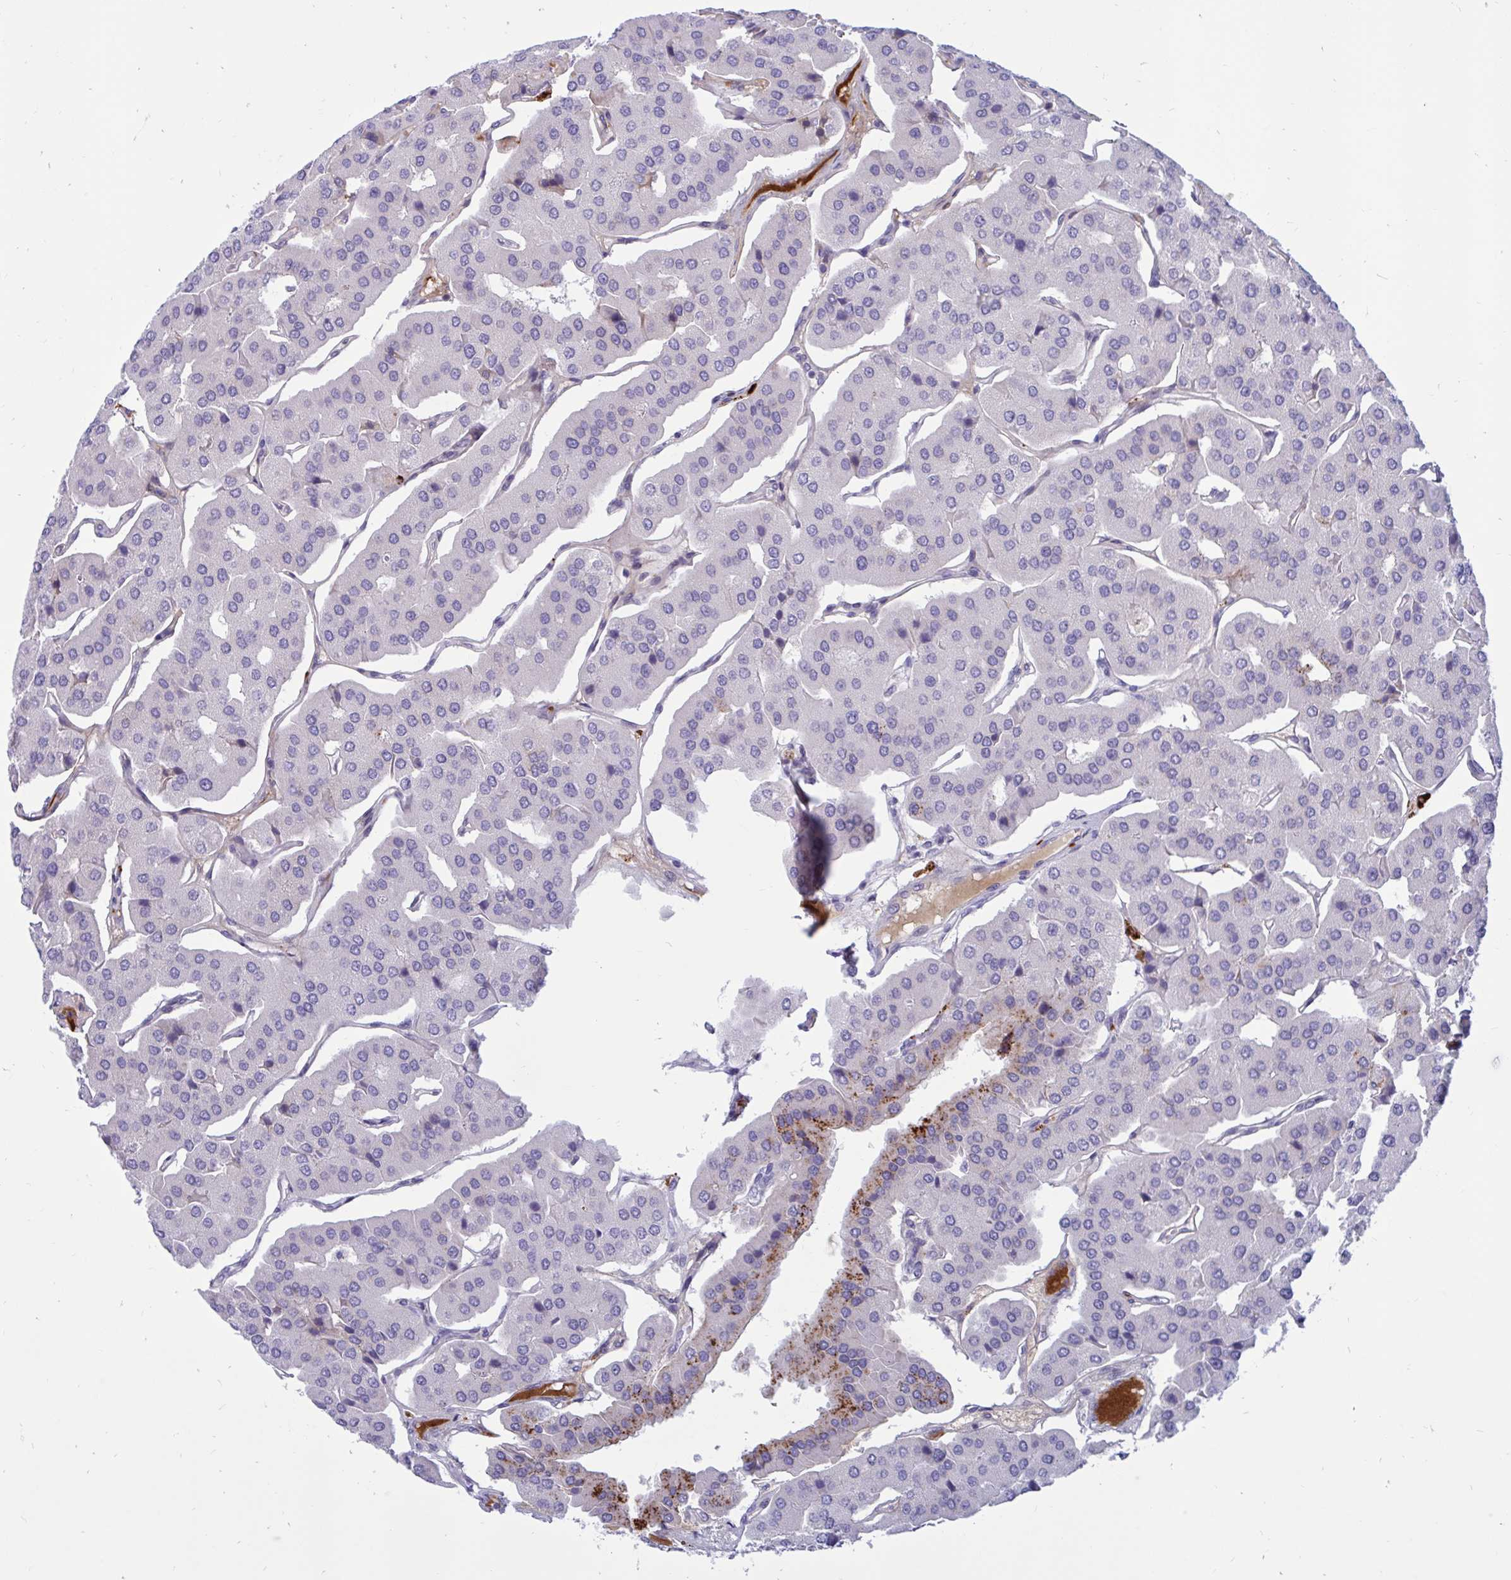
{"staining": {"intensity": "moderate", "quantity": "<25%", "location": "cytoplasmic/membranous"}, "tissue": "parathyroid gland", "cell_type": "Glandular cells", "image_type": "normal", "snomed": [{"axis": "morphology", "description": "Normal tissue, NOS"}, {"axis": "morphology", "description": "Adenoma, NOS"}, {"axis": "topography", "description": "Parathyroid gland"}], "caption": "A histopathology image of human parathyroid gland stained for a protein displays moderate cytoplasmic/membranous brown staining in glandular cells. (DAB (3,3'-diaminobenzidine) IHC, brown staining for protein, blue staining for nuclei).", "gene": "FAM219B", "patient": {"sex": "female", "age": 86}}